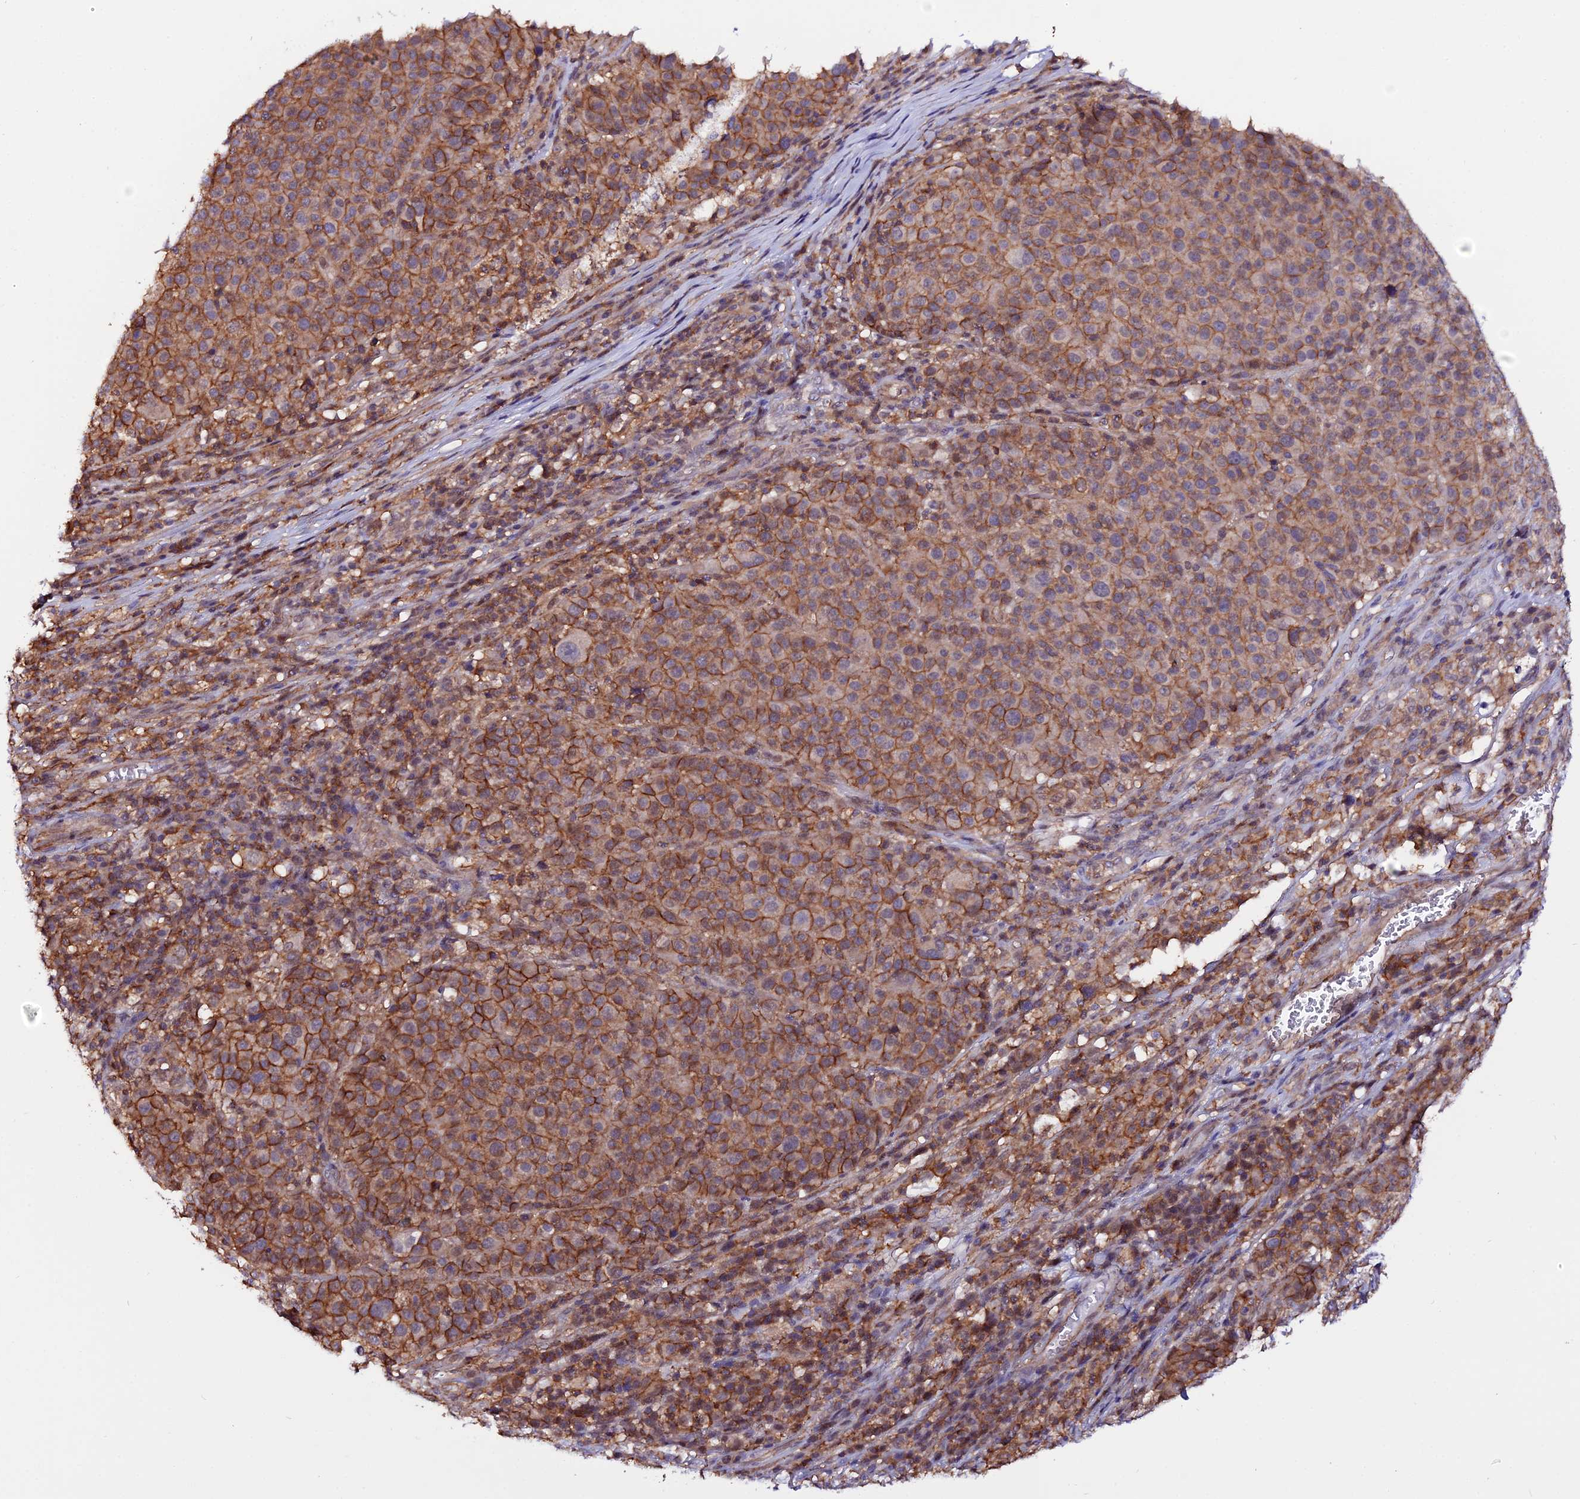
{"staining": {"intensity": "moderate", "quantity": ">75%", "location": "cytoplasmic/membranous"}, "tissue": "melanoma", "cell_type": "Tumor cells", "image_type": "cancer", "snomed": [{"axis": "morphology", "description": "Malignant melanoma, Metastatic site"}, {"axis": "topography", "description": "Lymph node"}], "caption": "DAB (3,3'-diaminobenzidine) immunohistochemical staining of melanoma shows moderate cytoplasmic/membranous protein staining in about >75% of tumor cells.", "gene": "USP17L15", "patient": {"sex": "male", "age": 44}}